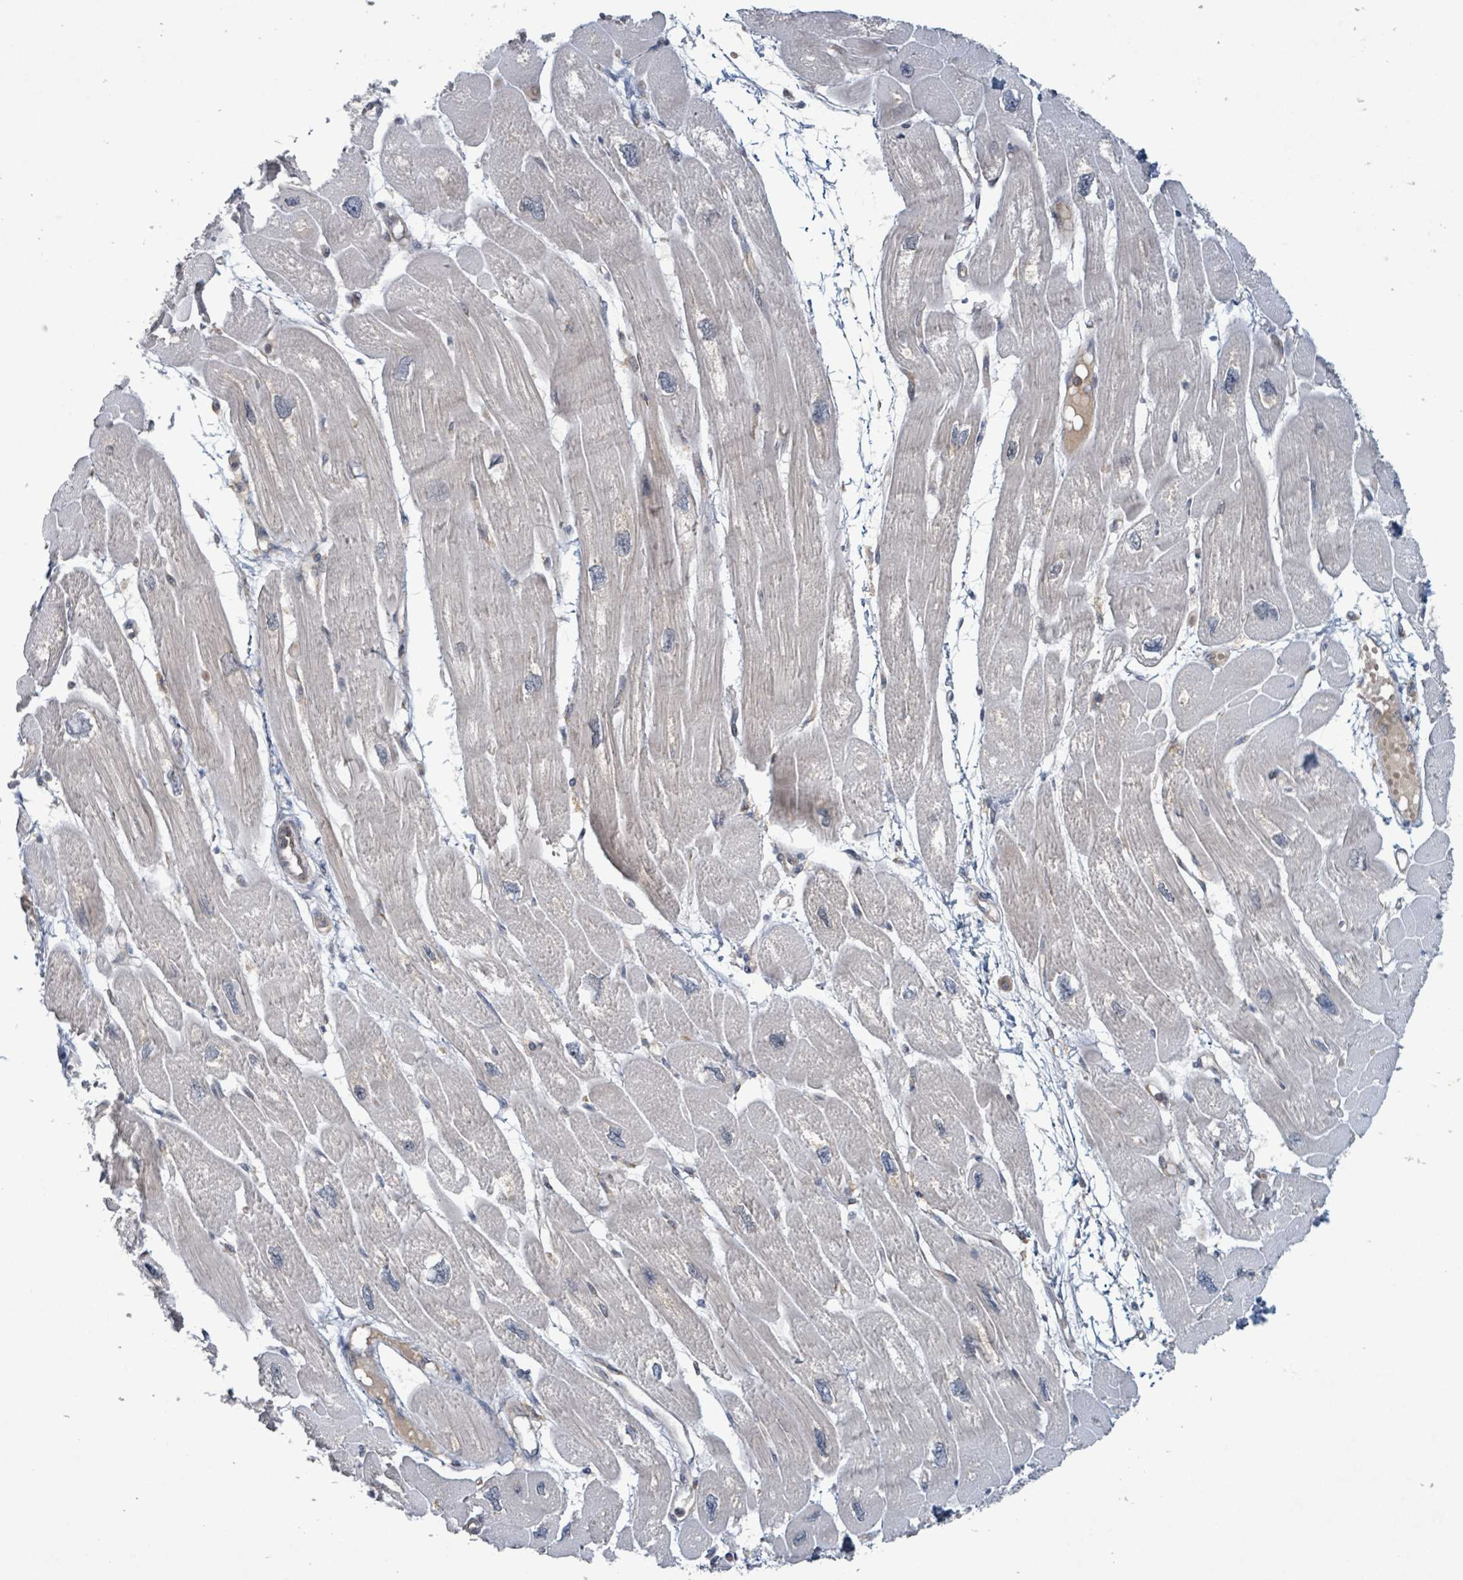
{"staining": {"intensity": "weak", "quantity": "25%-75%", "location": "cytoplasmic/membranous"}, "tissue": "heart muscle", "cell_type": "Cardiomyocytes", "image_type": "normal", "snomed": [{"axis": "morphology", "description": "Normal tissue, NOS"}, {"axis": "topography", "description": "Heart"}], "caption": "Immunohistochemical staining of benign heart muscle shows 25%-75% levels of weak cytoplasmic/membranous protein expression in approximately 25%-75% of cardiomyocytes.", "gene": "OR51E1", "patient": {"sex": "male", "age": 42}}